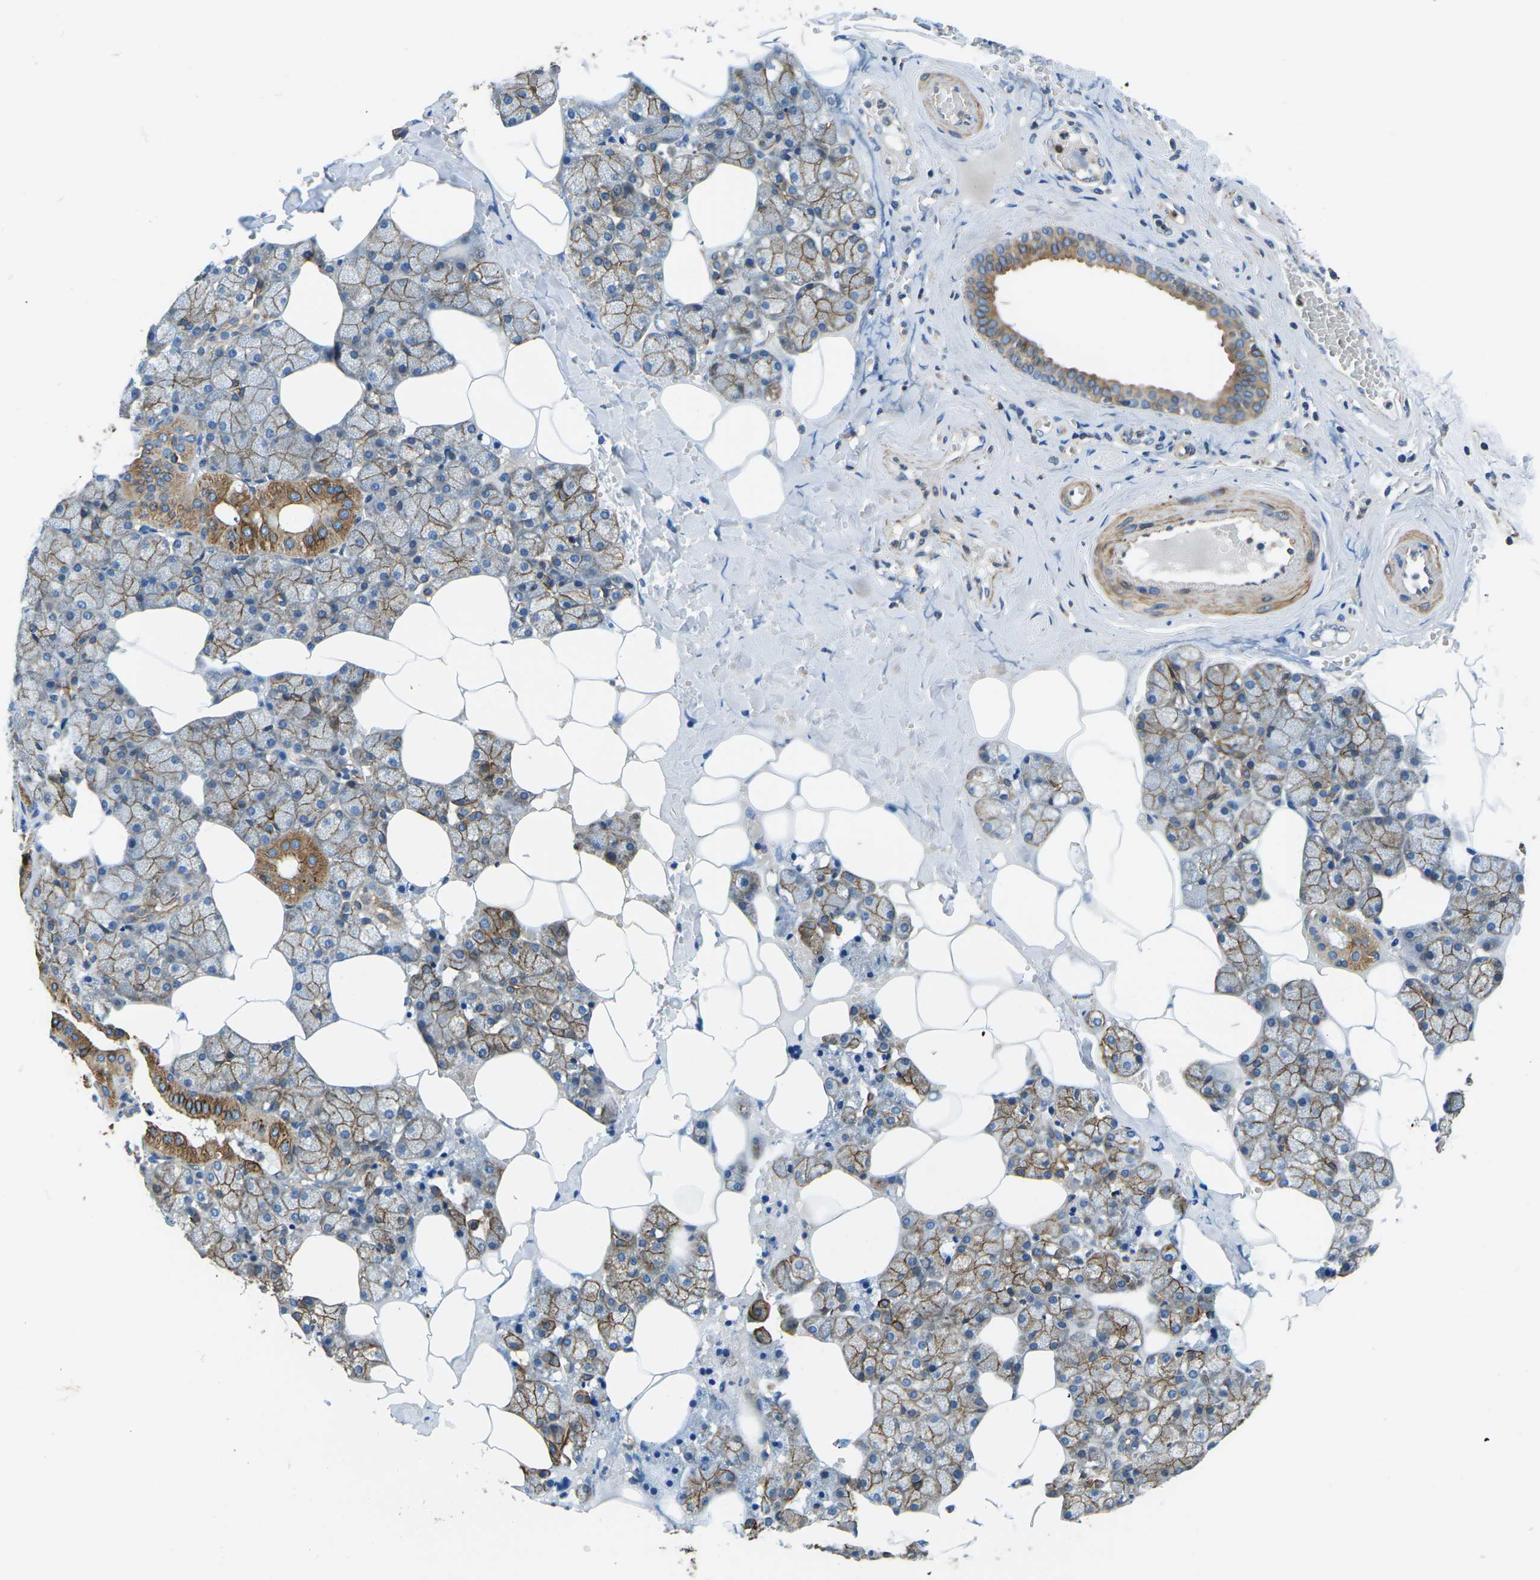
{"staining": {"intensity": "strong", "quantity": "25%-75%", "location": "cytoplasmic/membranous"}, "tissue": "salivary gland", "cell_type": "Glandular cells", "image_type": "normal", "snomed": [{"axis": "morphology", "description": "Normal tissue, NOS"}, {"axis": "topography", "description": "Salivary gland"}], "caption": "A high amount of strong cytoplasmic/membranous positivity is present in about 25%-75% of glandular cells in benign salivary gland. (DAB IHC with brightfield microscopy, high magnification).", "gene": "KCNJ15", "patient": {"sex": "male", "age": 62}}